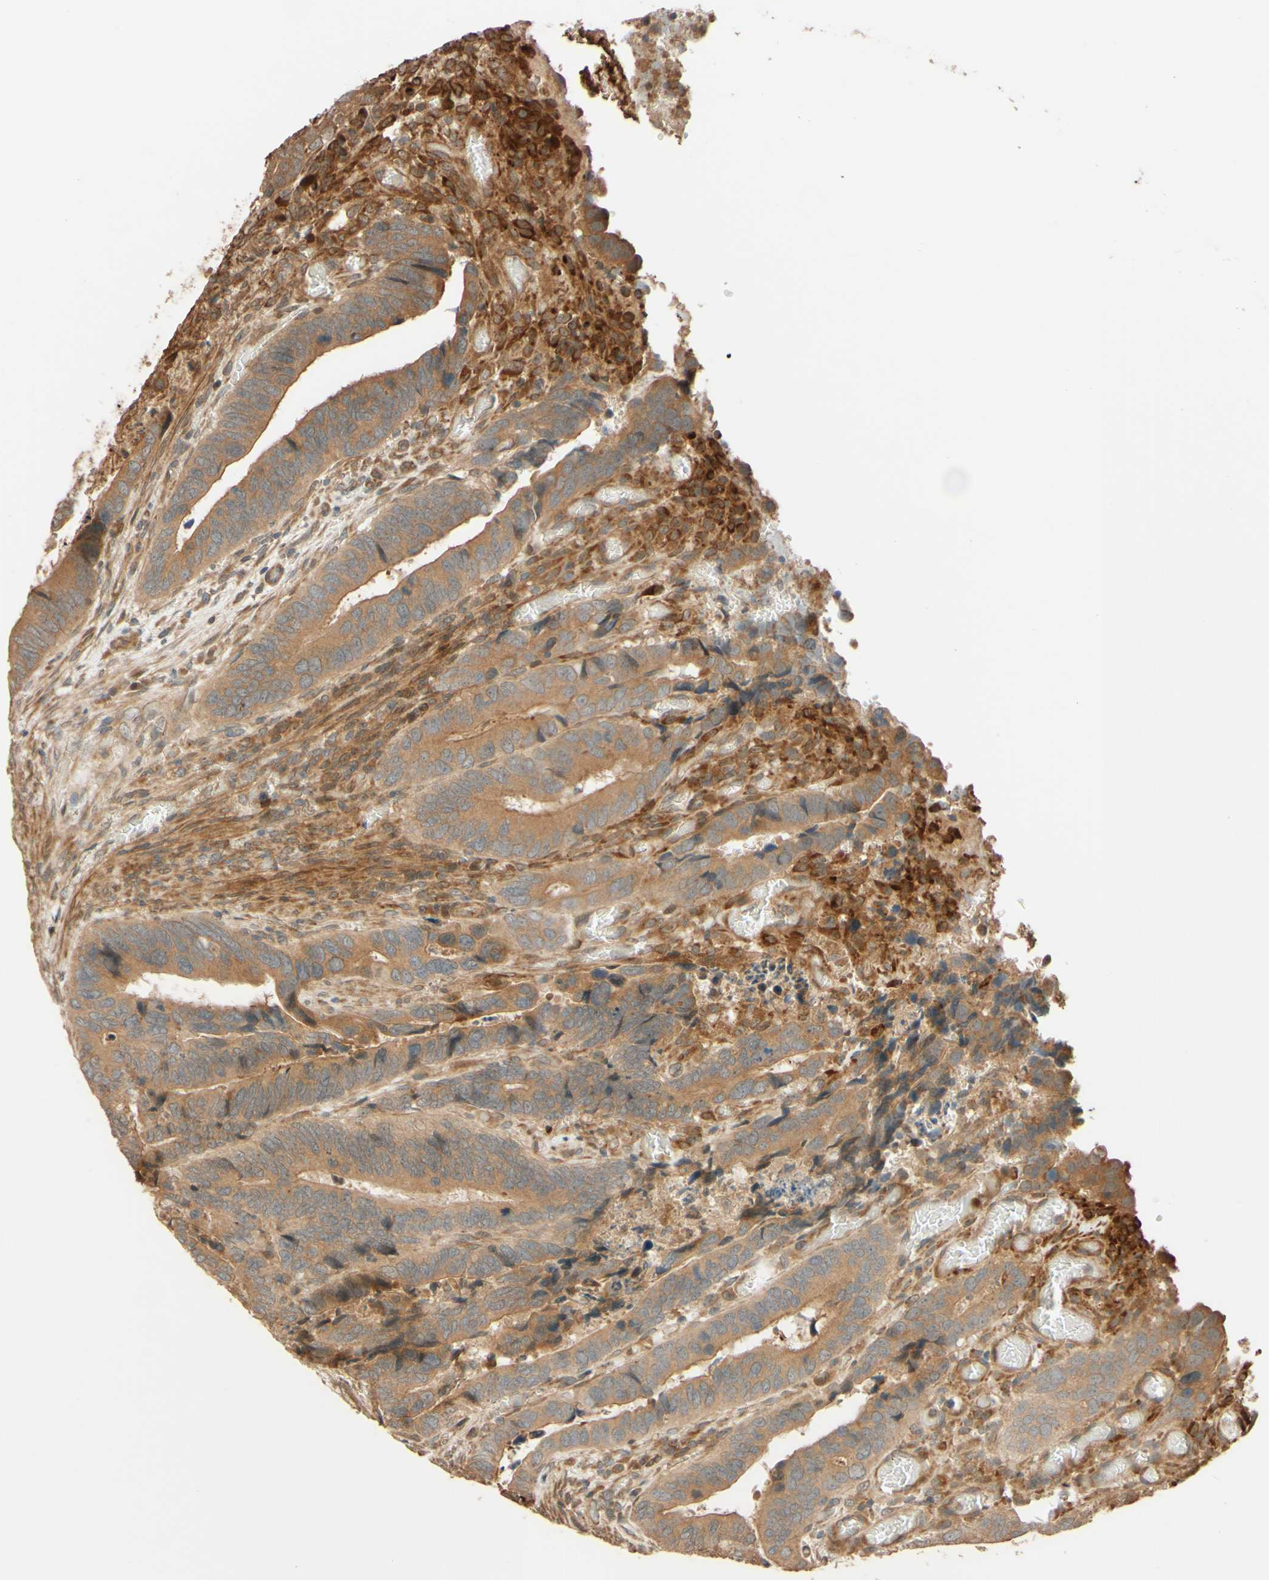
{"staining": {"intensity": "moderate", "quantity": ">75%", "location": "cytoplasmic/membranous"}, "tissue": "colorectal cancer", "cell_type": "Tumor cells", "image_type": "cancer", "snomed": [{"axis": "morphology", "description": "Adenocarcinoma, NOS"}, {"axis": "topography", "description": "Colon"}], "caption": "Colorectal cancer stained with a brown dye reveals moderate cytoplasmic/membranous positive positivity in about >75% of tumor cells.", "gene": "RNF19A", "patient": {"sex": "male", "age": 72}}